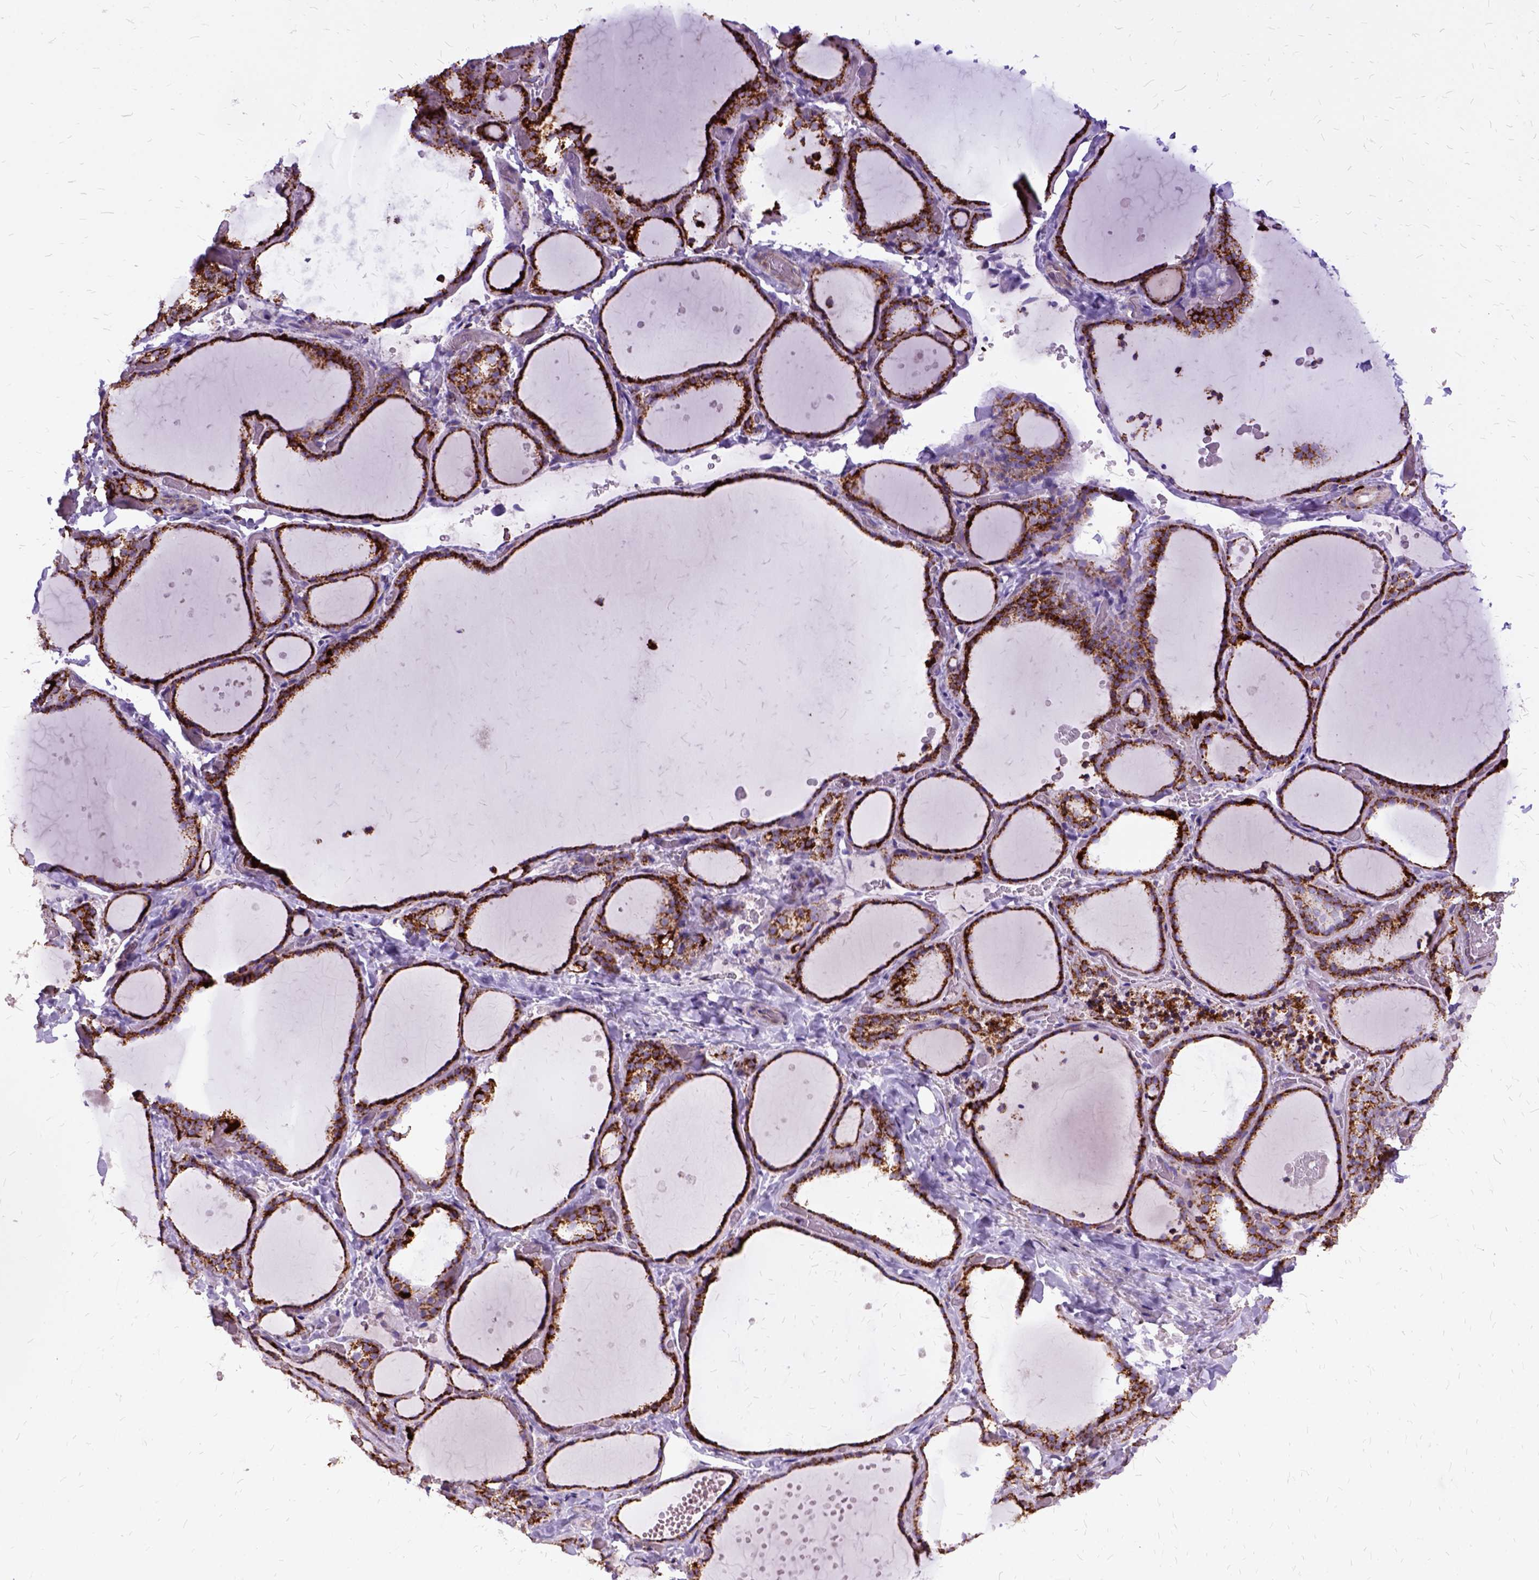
{"staining": {"intensity": "strong", "quantity": ">75%", "location": "cytoplasmic/membranous"}, "tissue": "thyroid gland", "cell_type": "Glandular cells", "image_type": "normal", "snomed": [{"axis": "morphology", "description": "Normal tissue, NOS"}, {"axis": "topography", "description": "Thyroid gland"}], "caption": "A high-resolution photomicrograph shows IHC staining of benign thyroid gland, which demonstrates strong cytoplasmic/membranous expression in about >75% of glandular cells. Ihc stains the protein in brown and the nuclei are stained blue.", "gene": "OXCT1", "patient": {"sex": "female", "age": 36}}